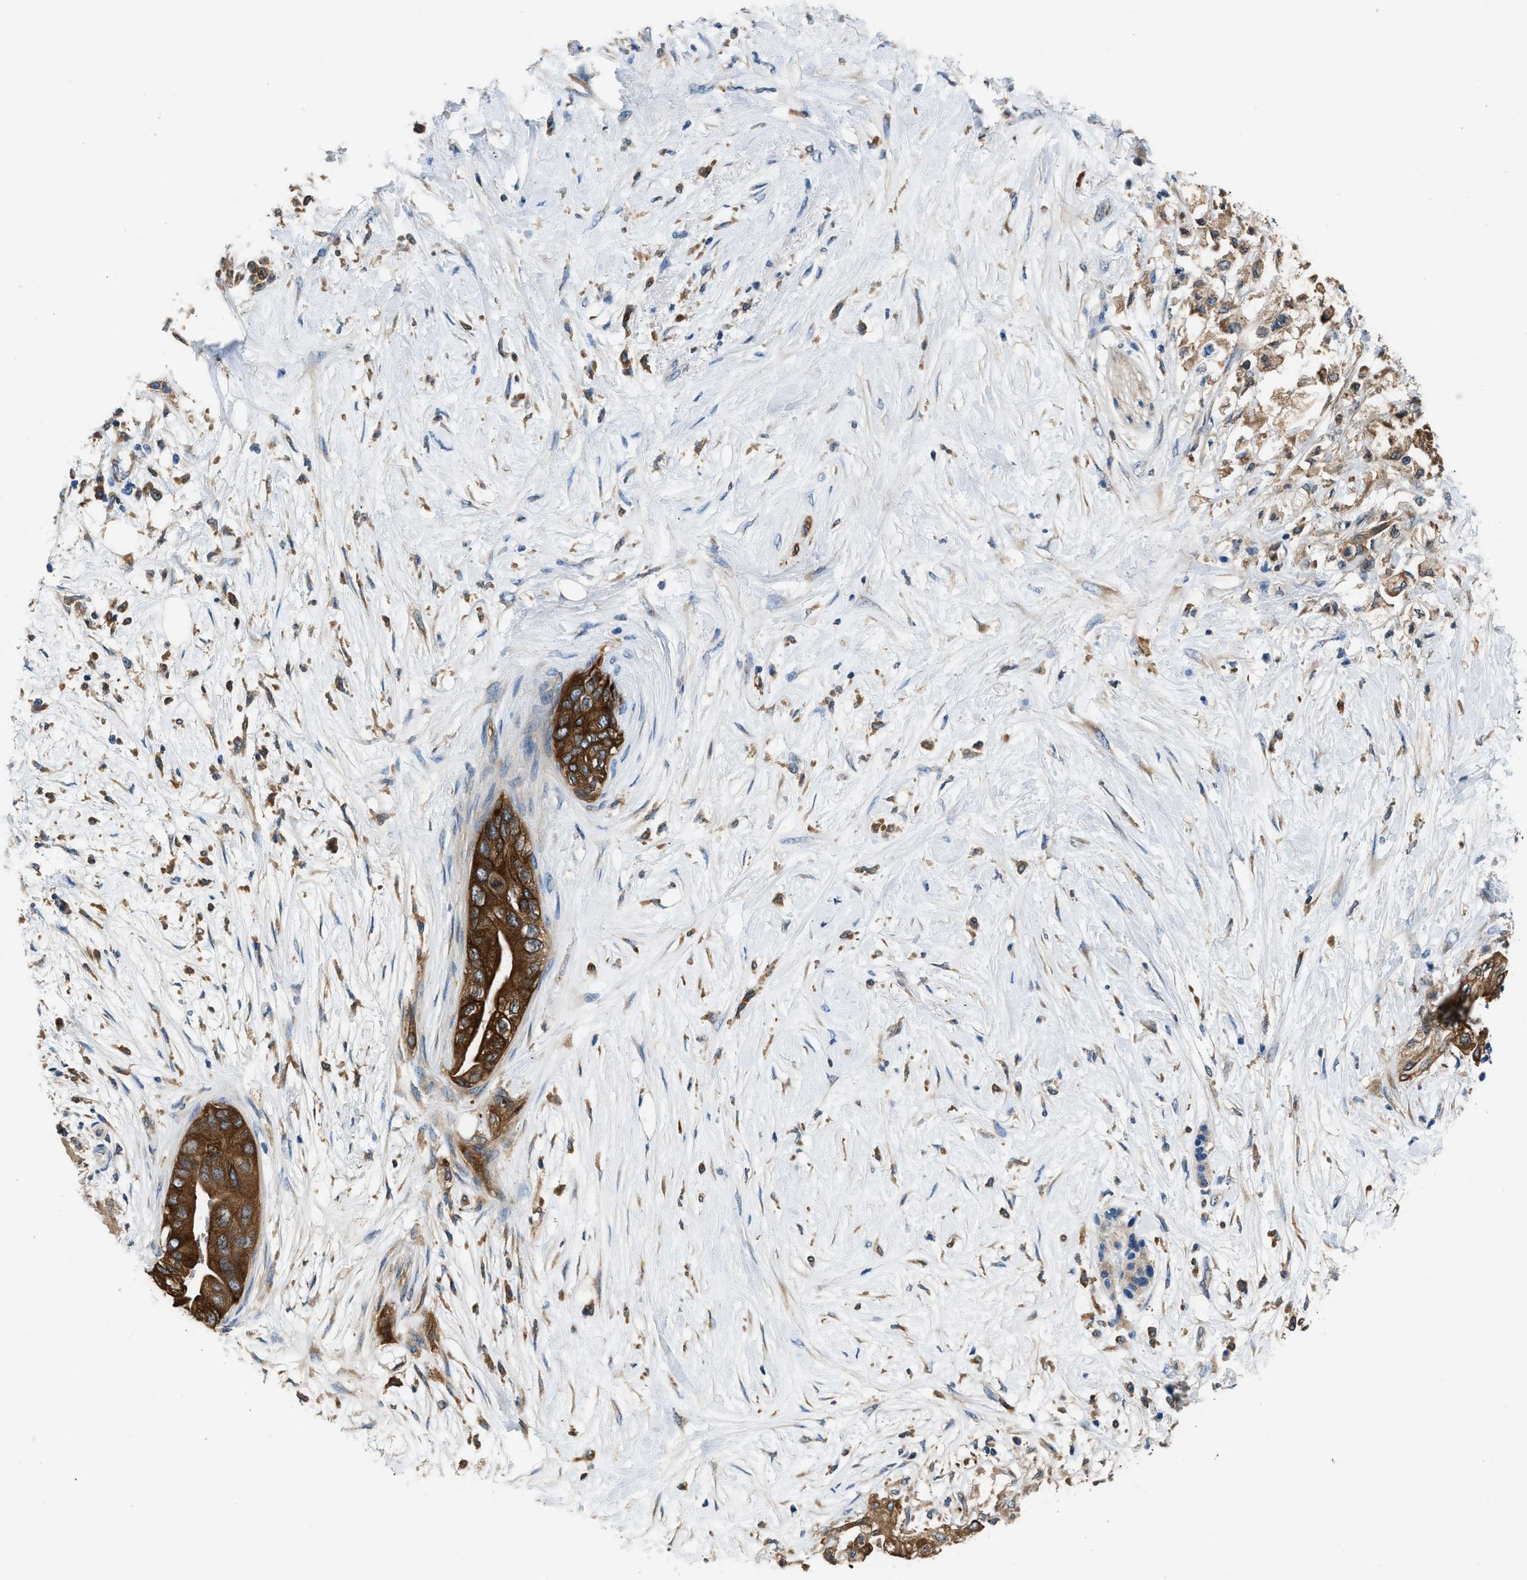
{"staining": {"intensity": "moderate", "quantity": ">75%", "location": "cytoplasmic/membranous"}, "tissue": "pancreatic cancer", "cell_type": "Tumor cells", "image_type": "cancer", "snomed": [{"axis": "morphology", "description": "Normal tissue, NOS"}, {"axis": "morphology", "description": "Adenocarcinoma, NOS"}, {"axis": "topography", "description": "Pancreas"}, {"axis": "topography", "description": "Duodenum"}], "caption": "Pancreatic cancer (adenocarcinoma) stained for a protein (brown) shows moderate cytoplasmic/membranous positive expression in approximately >75% of tumor cells.", "gene": "PKM", "patient": {"sex": "female", "age": 60}}